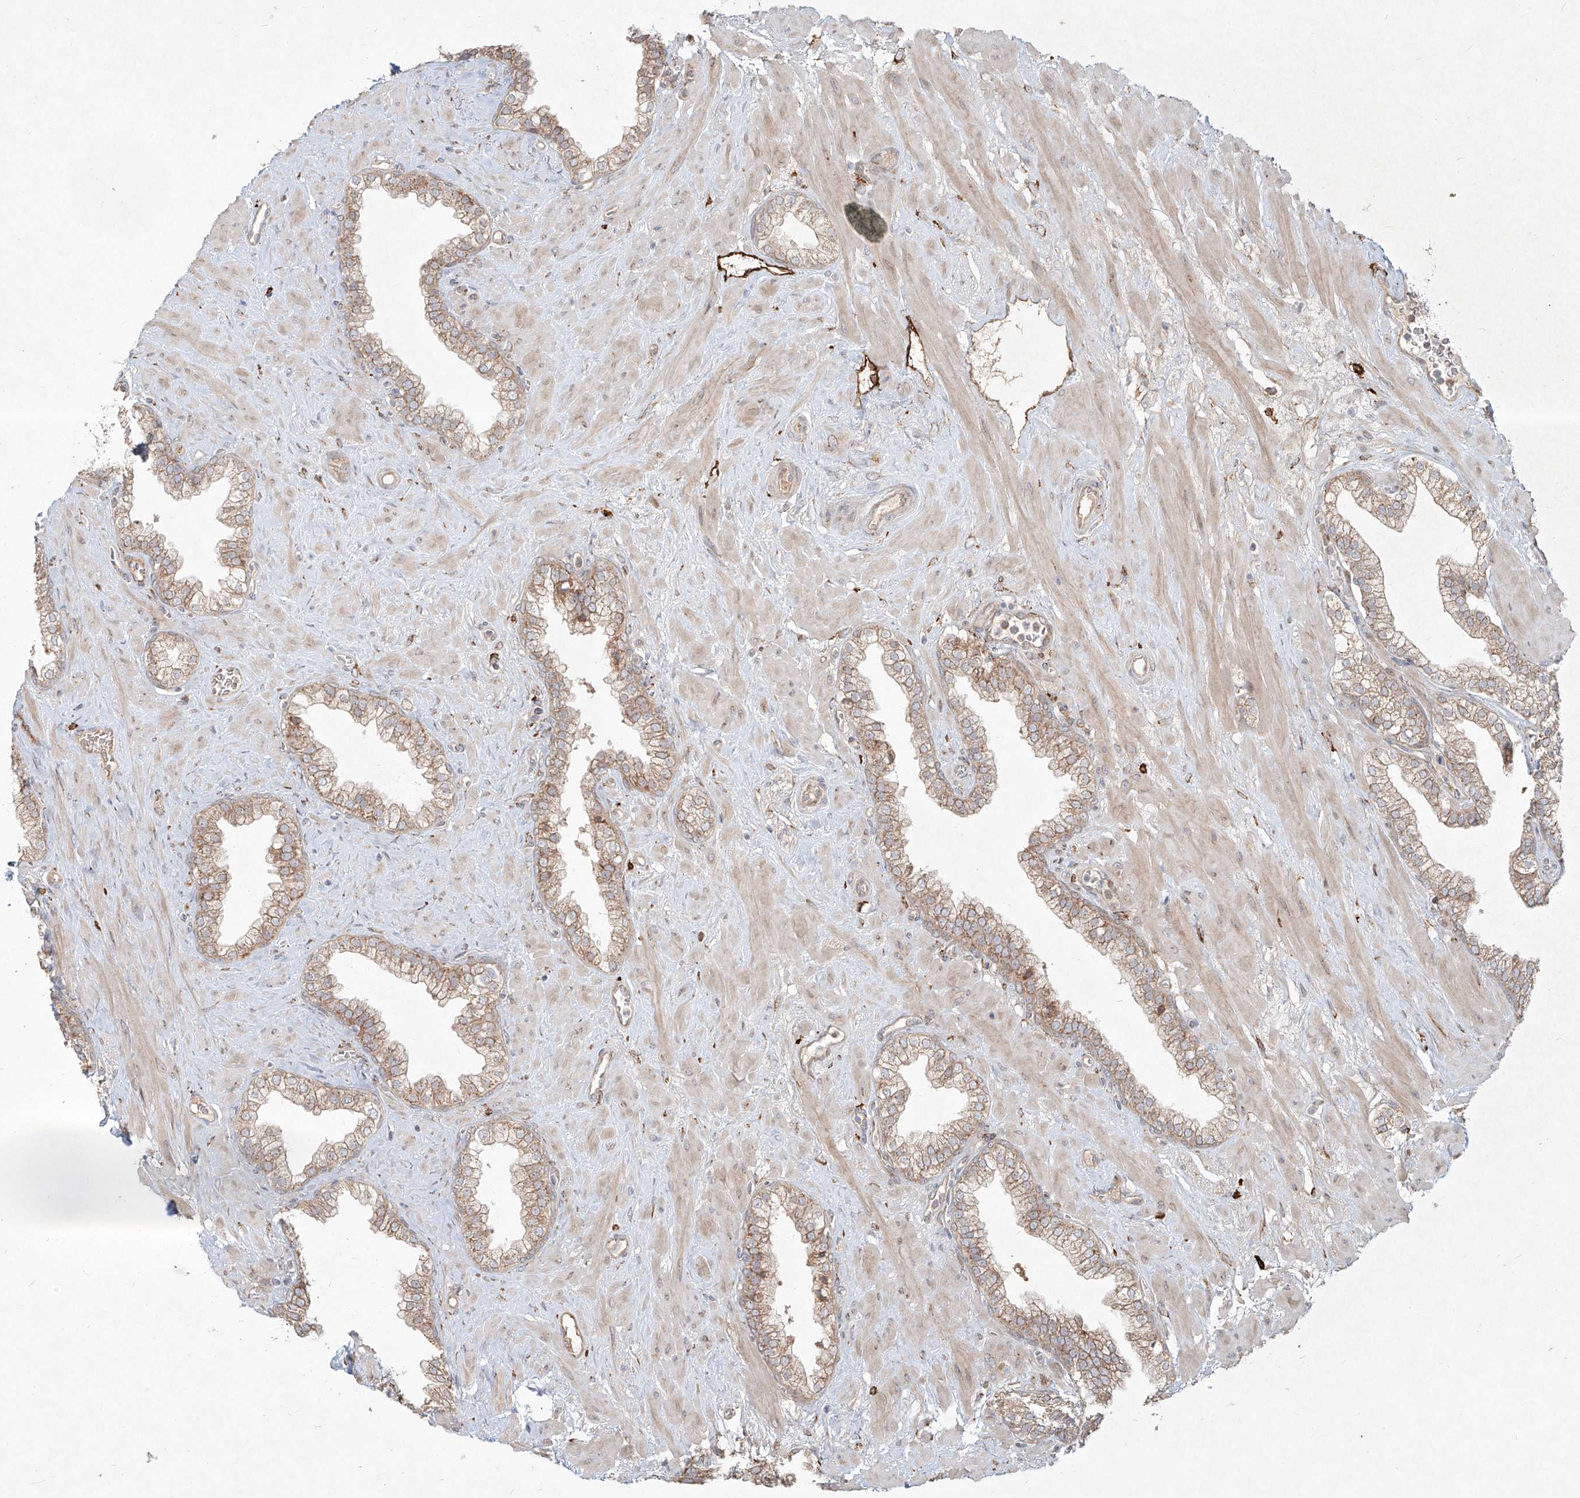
{"staining": {"intensity": "weak", "quantity": ">75%", "location": "cytoplasmic/membranous"}, "tissue": "prostate", "cell_type": "Glandular cells", "image_type": "normal", "snomed": [{"axis": "morphology", "description": "Normal tissue, NOS"}, {"axis": "morphology", "description": "Urothelial carcinoma, Low grade"}, {"axis": "topography", "description": "Urinary bladder"}, {"axis": "topography", "description": "Prostate"}], "caption": "Protein staining by IHC shows weak cytoplasmic/membranous expression in about >75% of glandular cells in normal prostate.", "gene": "CD209", "patient": {"sex": "male", "age": 60}}